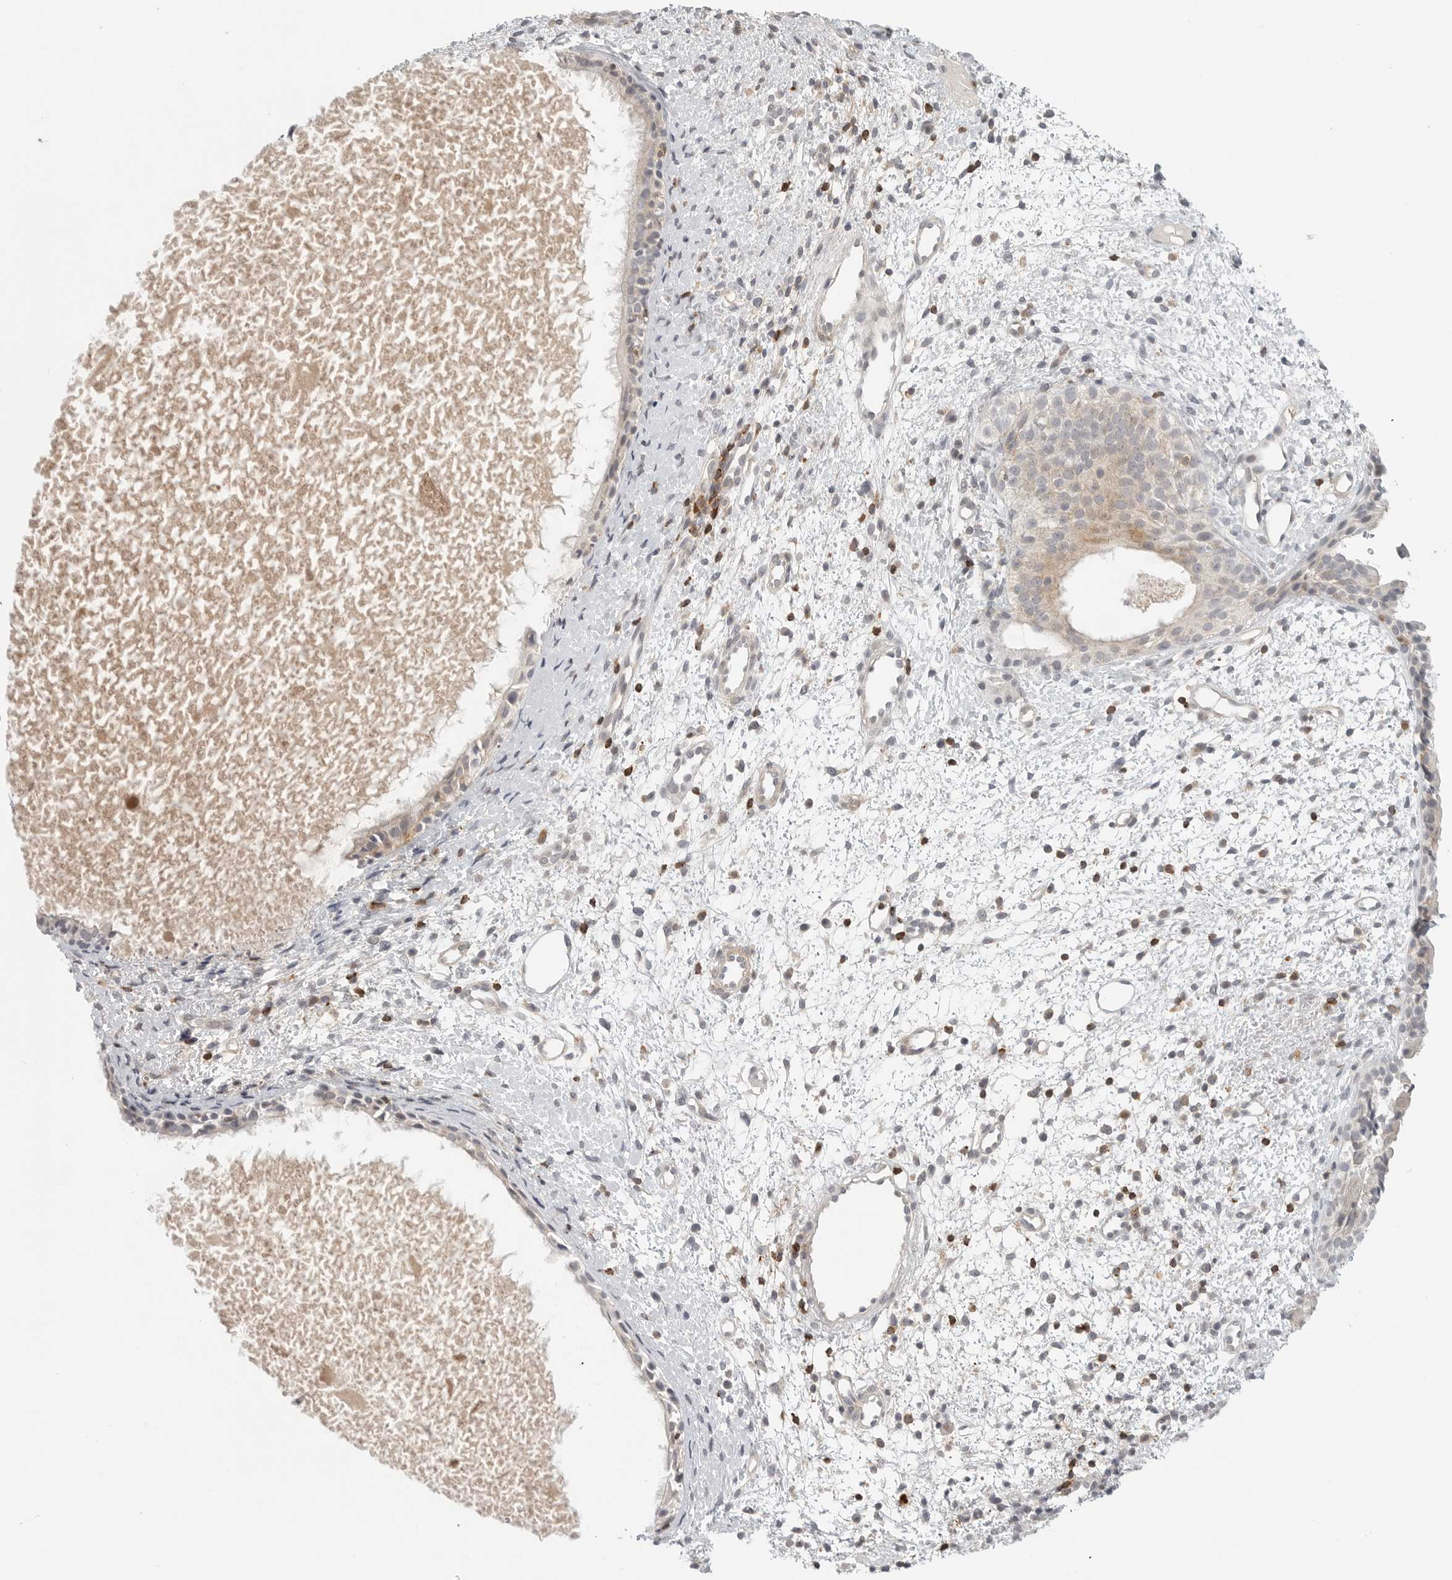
{"staining": {"intensity": "negative", "quantity": "none", "location": "none"}, "tissue": "nasopharynx", "cell_type": "Respiratory epithelial cells", "image_type": "normal", "snomed": [{"axis": "morphology", "description": "Normal tissue, NOS"}, {"axis": "topography", "description": "Nasopharynx"}], "caption": "This histopathology image is of benign nasopharynx stained with immunohistochemistry to label a protein in brown with the nuclei are counter-stained blue. There is no staining in respiratory epithelial cells. Brightfield microscopy of immunohistochemistry stained with DAB (brown) and hematoxylin (blue), captured at high magnification.", "gene": "SH3KBP1", "patient": {"sex": "male", "age": 22}}